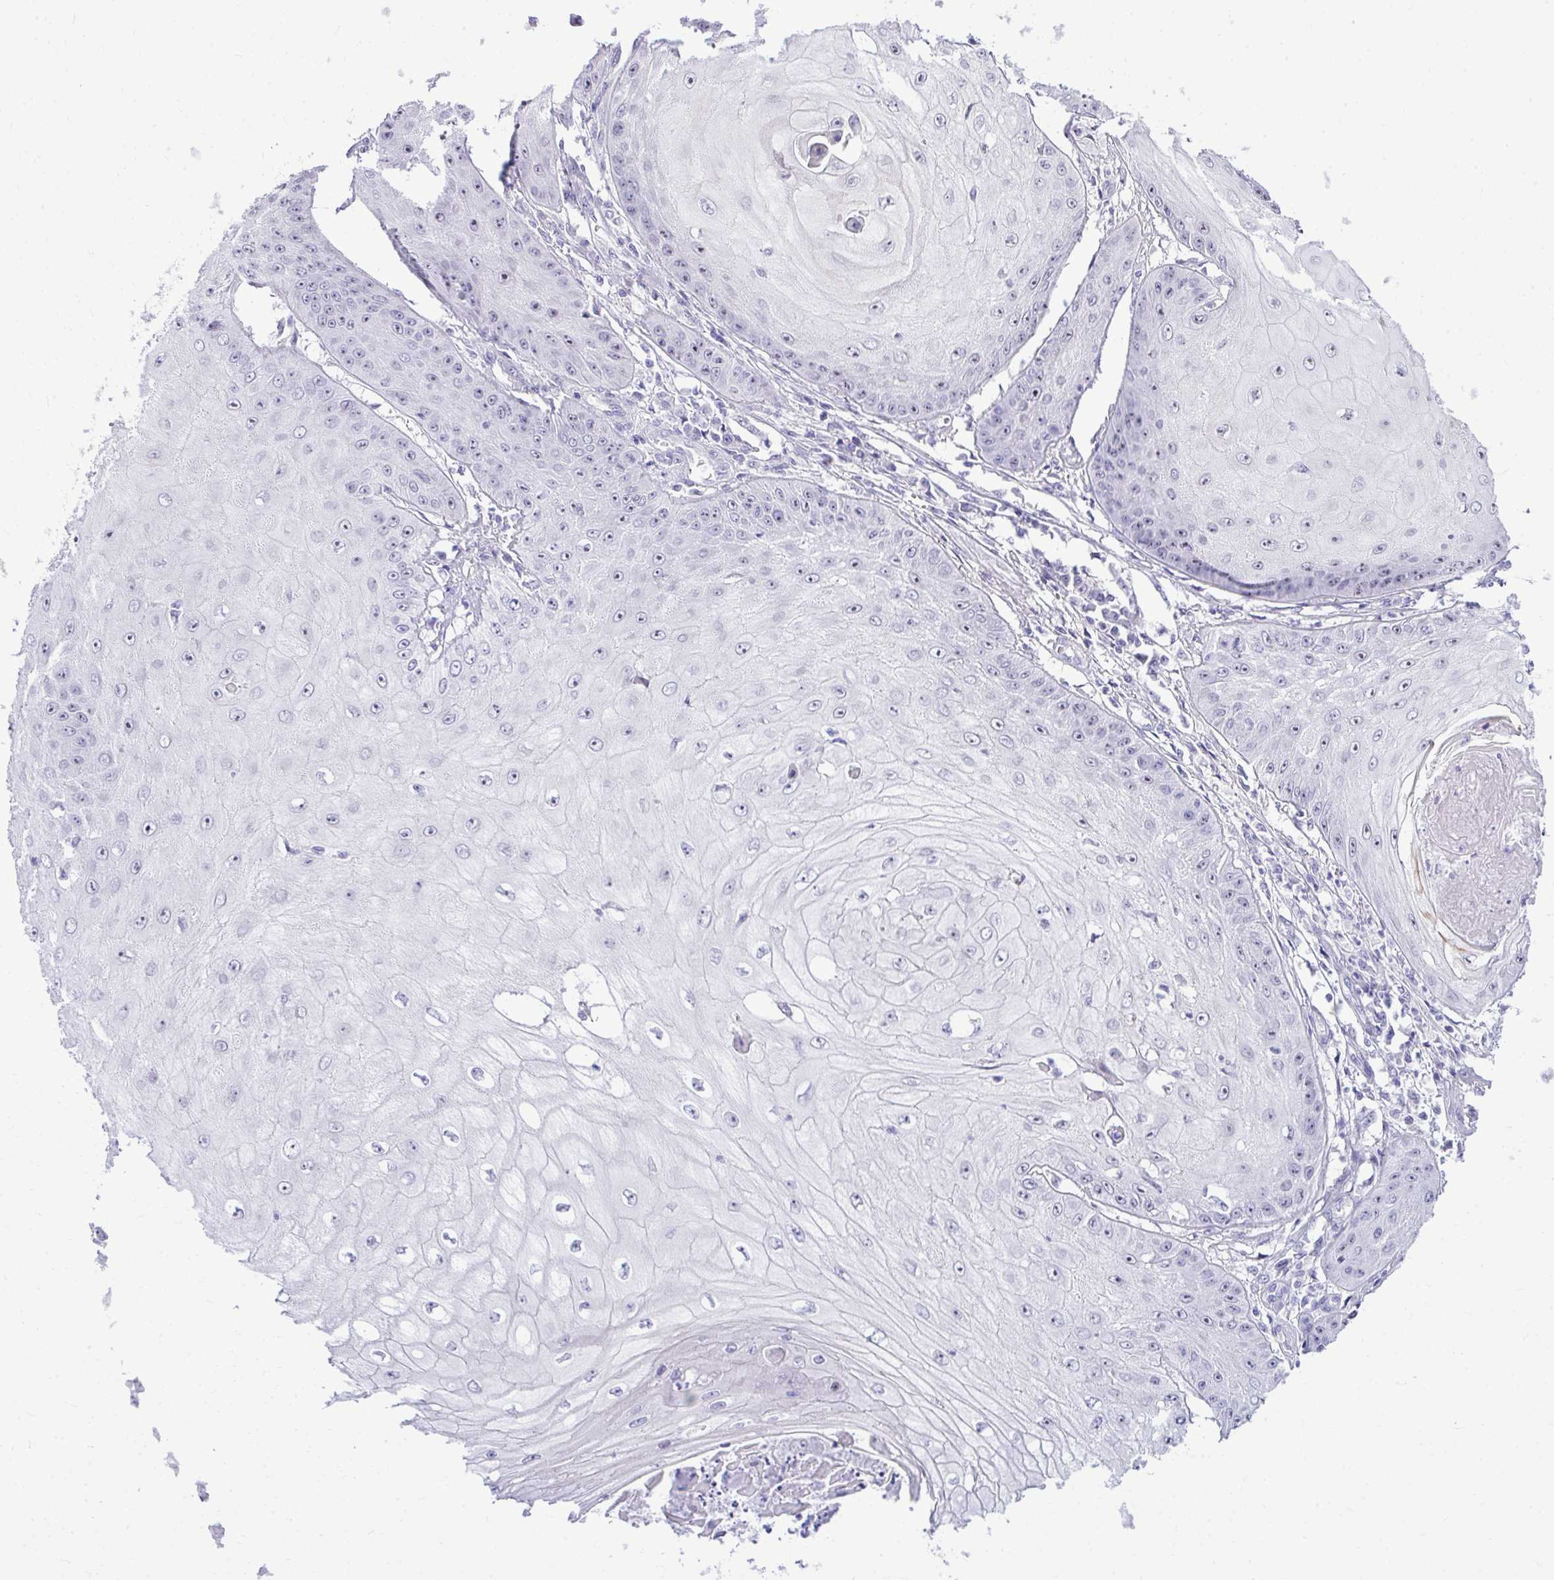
{"staining": {"intensity": "negative", "quantity": "none", "location": "none"}, "tissue": "skin cancer", "cell_type": "Tumor cells", "image_type": "cancer", "snomed": [{"axis": "morphology", "description": "Squamous cell carcinoma, NOS"}, {"axis": "topography", "description": "Skin"}], "caption": "Tumor cells show no significant staining in skin cancer. Nuclei are stained in blue.", "gene": "EID3", "patient": {"sex": "male", "age": 70}}